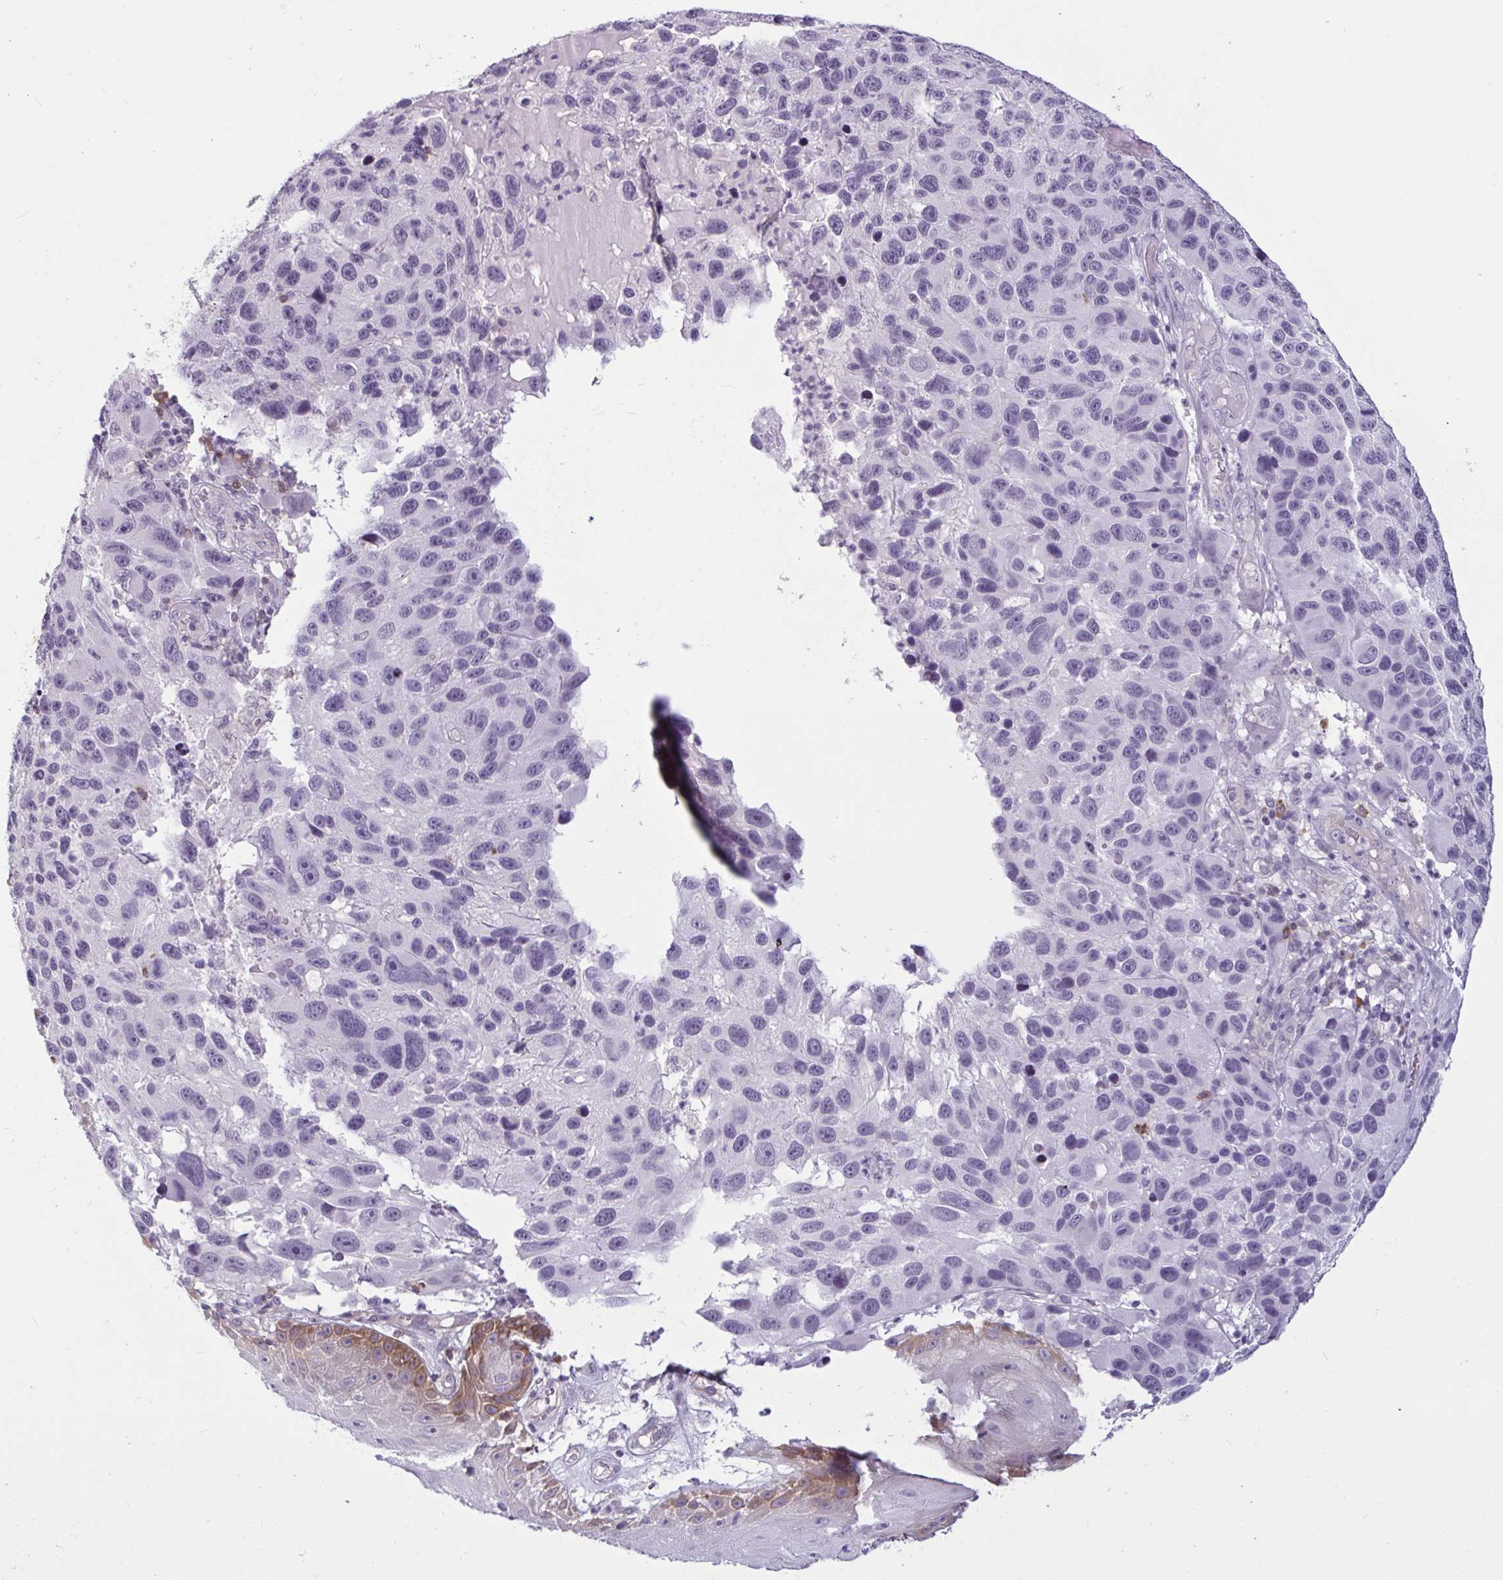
{"staining": {"intensity": "negative", "quantity": "none", "location": "none"}, "tissue": "melanoma", "cell_type": "Tumor cells", "image_type": "cancer", "snomed": [{"axis": "morphology", "description": "Malignant melanoma, NOS"}, {"axis": "topography", "description": "Skin"}], "caption": "A high-resolution micrograph shows immunohistochemistry (IHC) staining of malignant melanoma, which reveals no significant positivity in tumor cells.", "gene": "TBC1D4", "patient": {"sex": "male", "age": 53}}